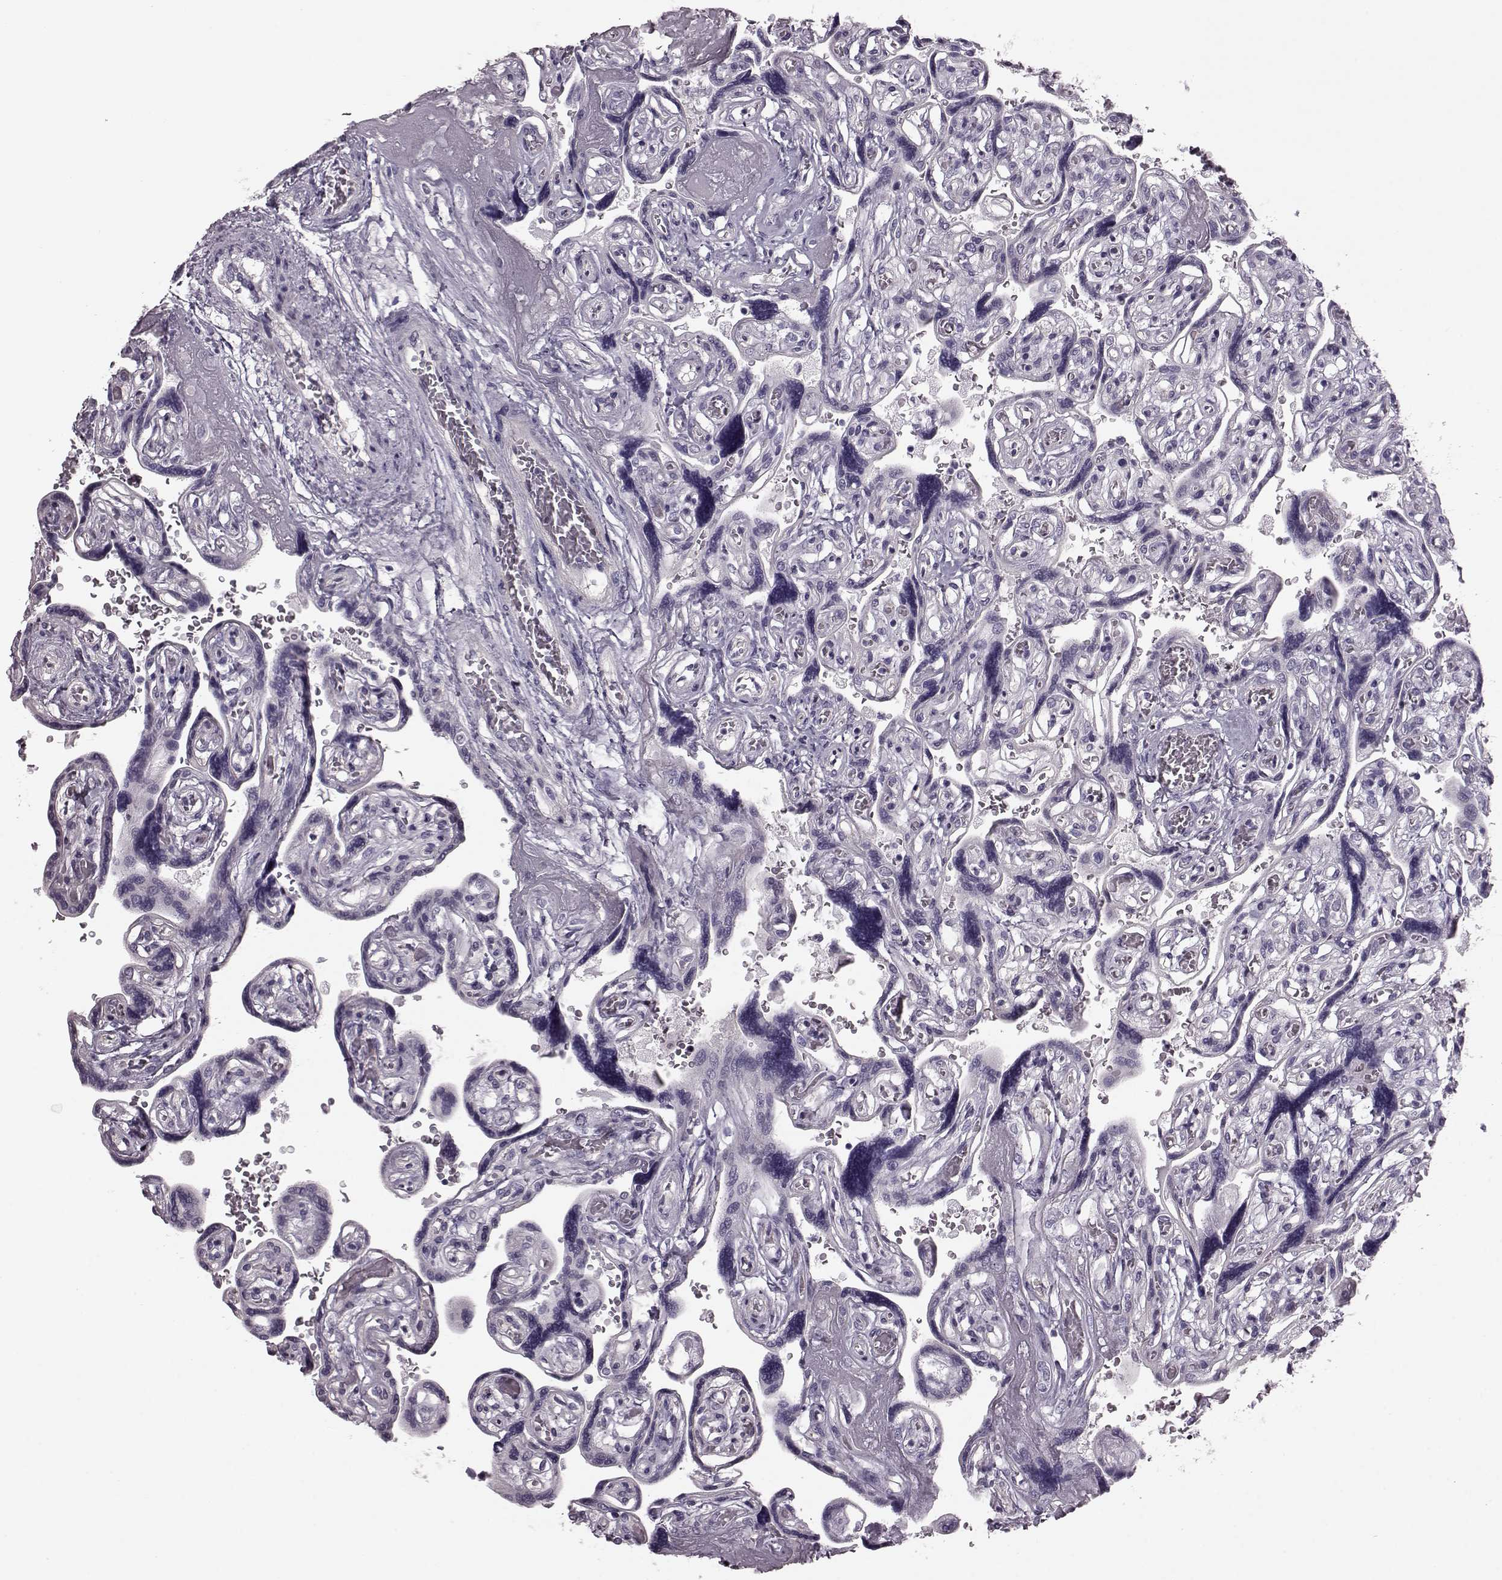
{"staining": {"intensity": "negative", "quantity": "none", "location": "none"}, "tissue": "placenta", "cell_type": "Decidual cells", "image_type": "normal", "snomed": [{"axis": "morphology", "description": "Normal tissue, NOS"}, {"axis": "topography", "description": "Placenta"}], "caption": "Immunohistochemistry histopathology image of normal human placenta stained for a protein (brown), which demonstrates no positivity in decidual cells.", "gene": "CRYBA2", "patient": {"sex": "female", "age": 32}}